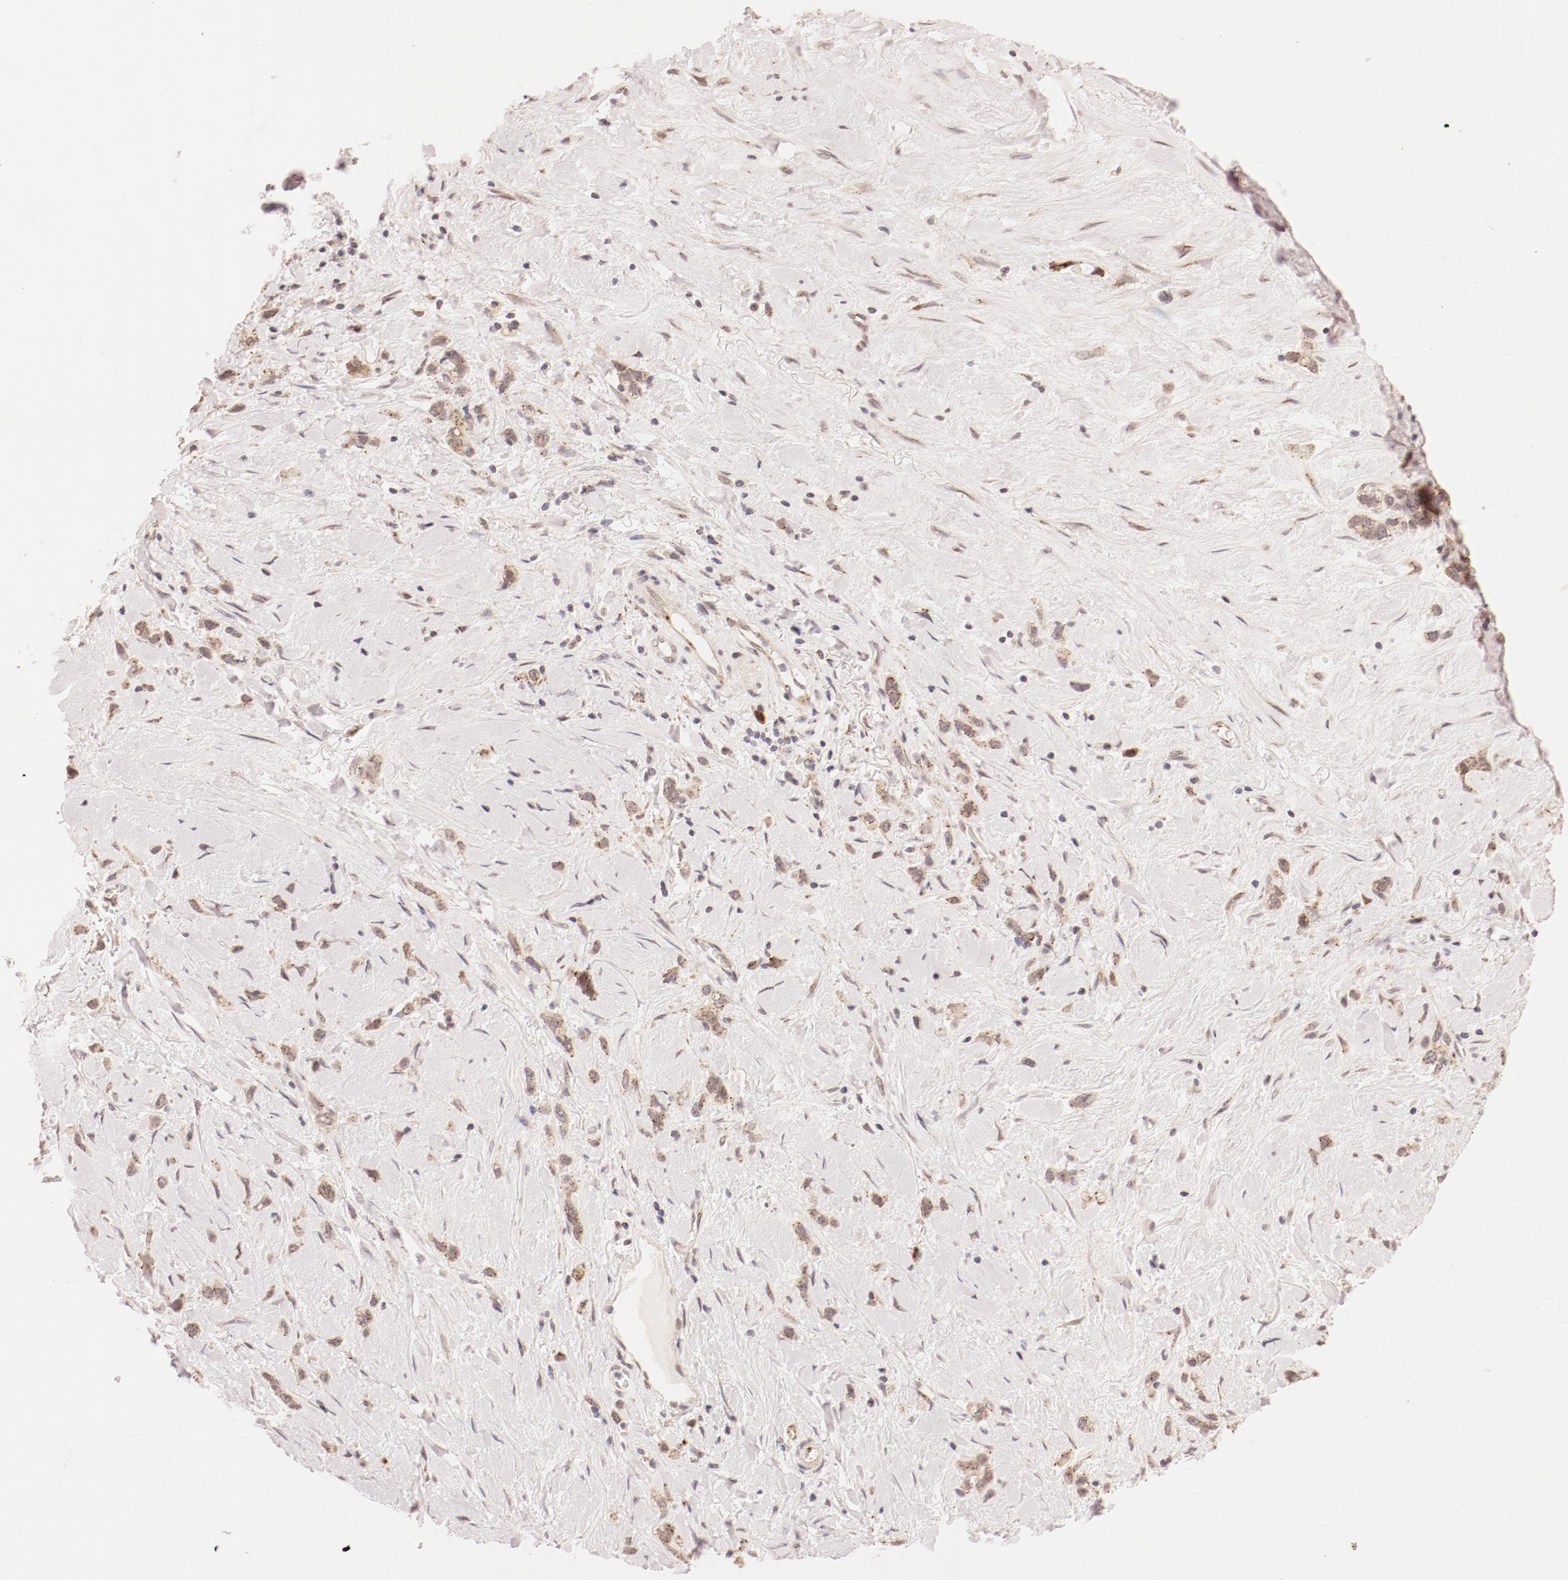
{"staining": {"intensity": "weak", "quantity": "<25%", "location": "cytoplasmic/membranous"}, "tissue": "stomach cancer", "cell_type": "Tumor cells", "image_type": "cancer", "snomed": [{"axis": "morphology", "description": "Normal tissue, NOS"}, {"axis": "morphology", "description": "Adenocarcinoma, NOS"}, {"axis": "morphology", "description": "Adenocarcinoma, High grade"}, {"axis": "topography", "description": "Stomach, upper"}, {"axis": "topography", "description": "Stomach"}], "caption": "Micrograph shows no protein expression in tumor cells of stomach adenocarcinoma (high-grade) tissue.", "gene": "RPL12", "patient": {"sex": "female", "age": 65}}